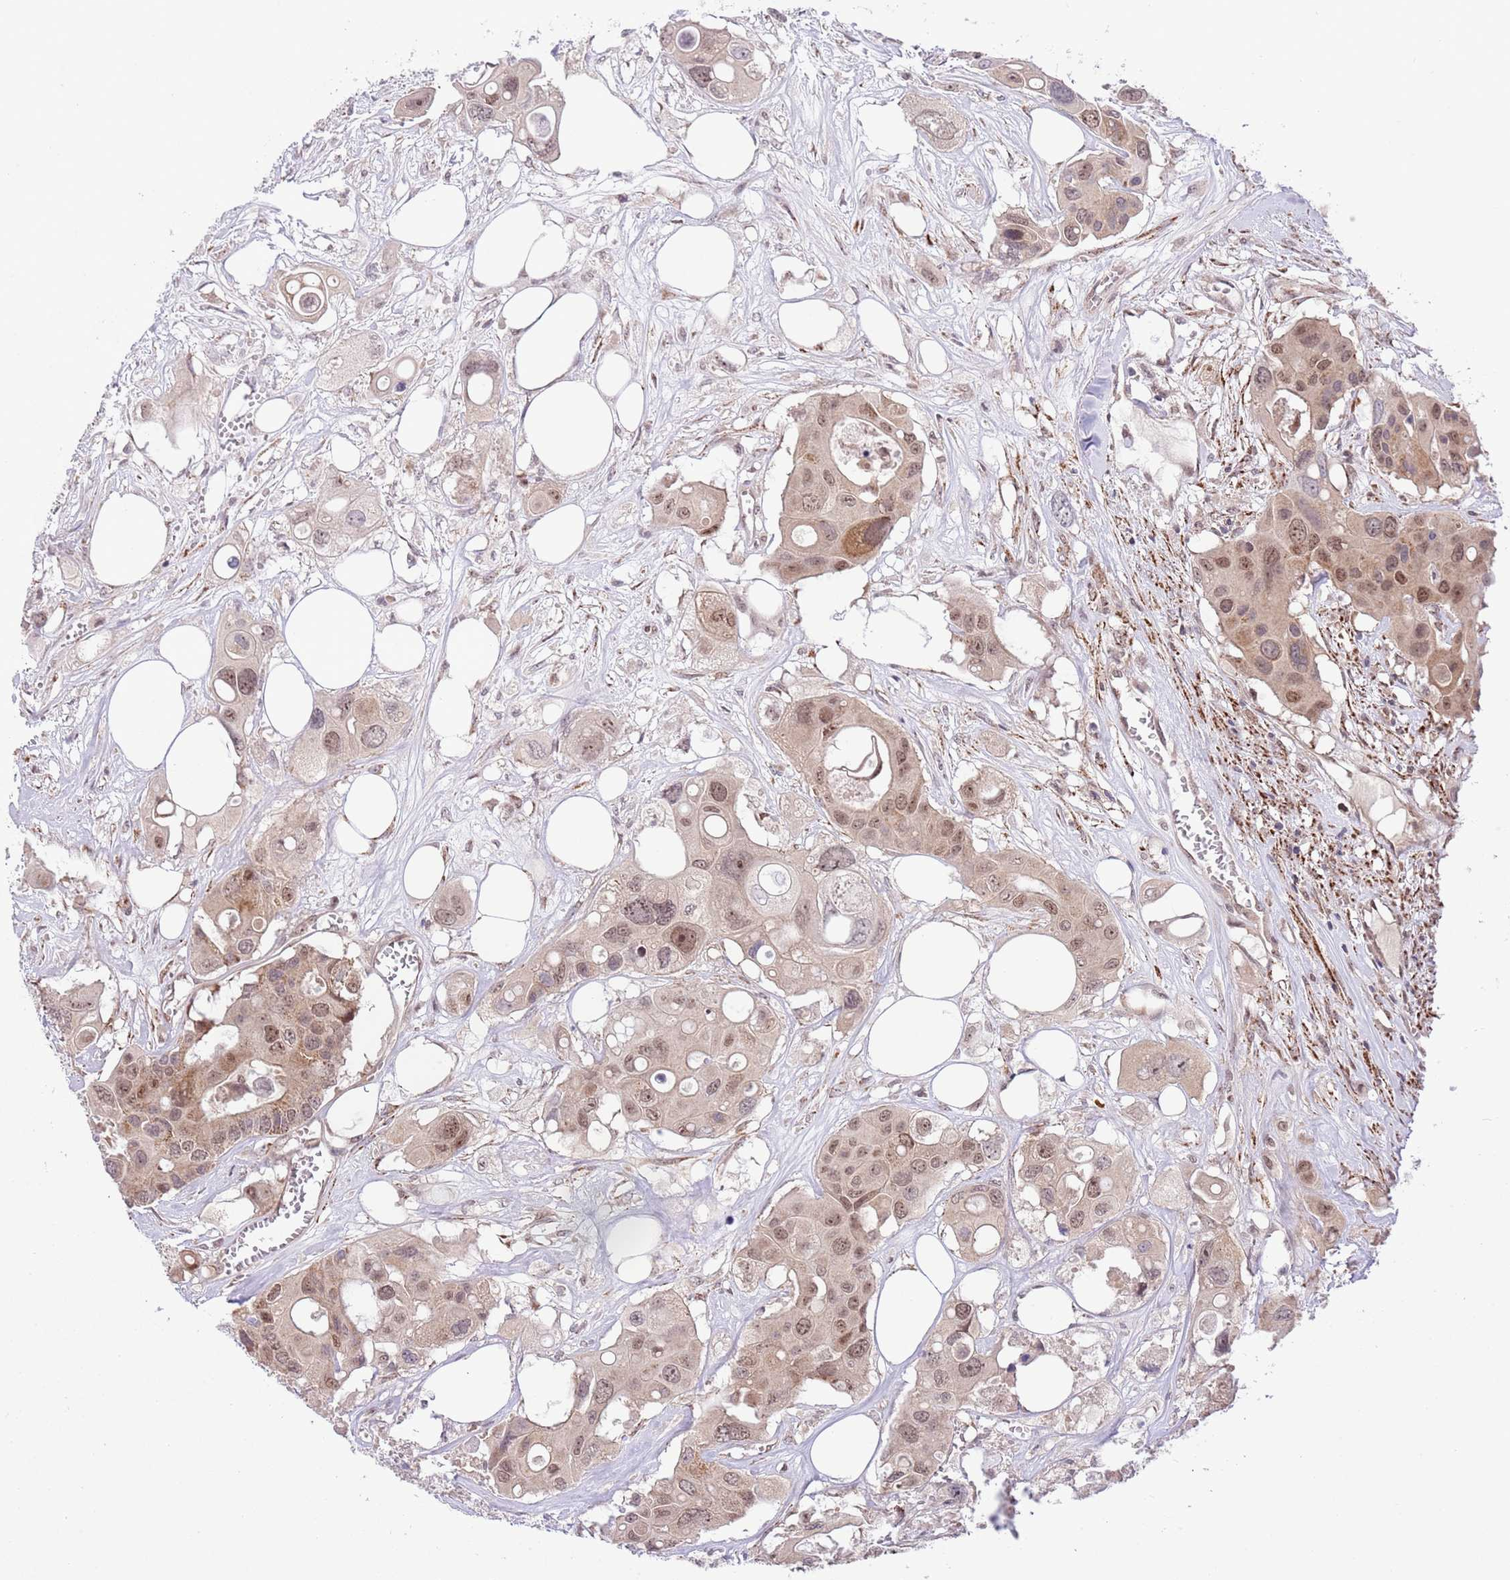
{"staining": {"intensity": "moderate", "quantity": ">75%", "location": "nuclear"}, "tissue": "colorectal cancer", "cell_type": "Tumor cells", "image_type": "cancer", "snomed": [{"axis": "morphology", "description": "Adenocarcinoma, NOS"}, {"axis": "topography", "description": "Colon"}], "caption": "Immunohistochemical staining of human adenocarcinoma (colorectal) displays medium levels of moderate nuclear protein expression in approximately >75% of tumor cells. Immunohistochemistry (ihc) stains the protein of interest in brown and the nuclei are stained blue.", "gene": "CHD1", "patient": {"sex": "male", "age": 77}}